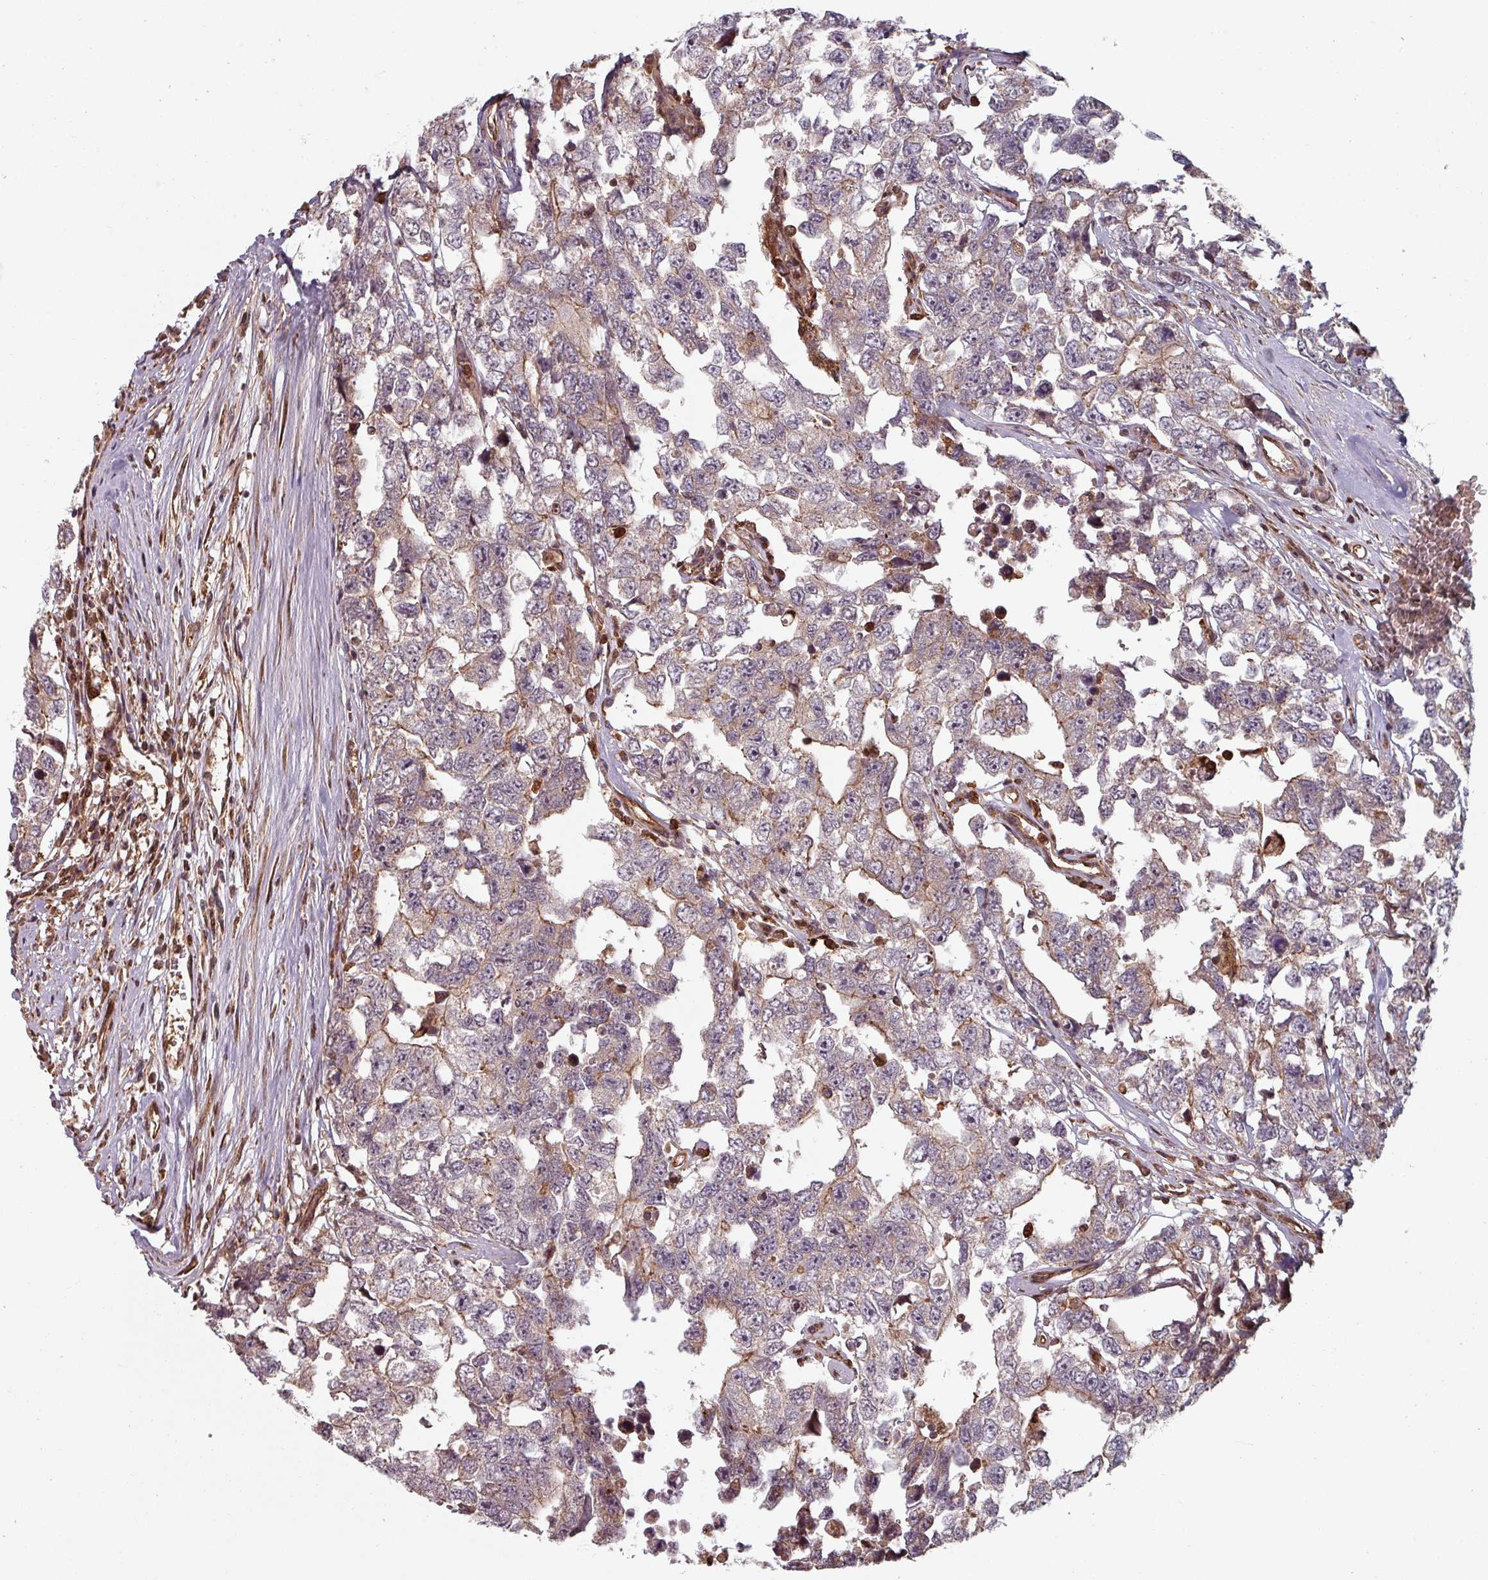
{"staining": {"intensity": "weak", "quantity": "<25%", "location": "cytoplasmic/membranous"}, "tissue": "testis cancer", "cell_type": "Tumor cells", "image_type": "cancer", "snomed": [{"axis": "morphology", "description": "Carcinoma, Embryonal, NOS"}, {"axis": "topography", "description": "Testis"}], "caption": "A high-resolution image shows immunohistochemistry staining of embryonal carcinoma (testis), which displays no significant expression in tumor cells.", "gene": "EID1", "patient": {"sex": "male", "age": 22}}